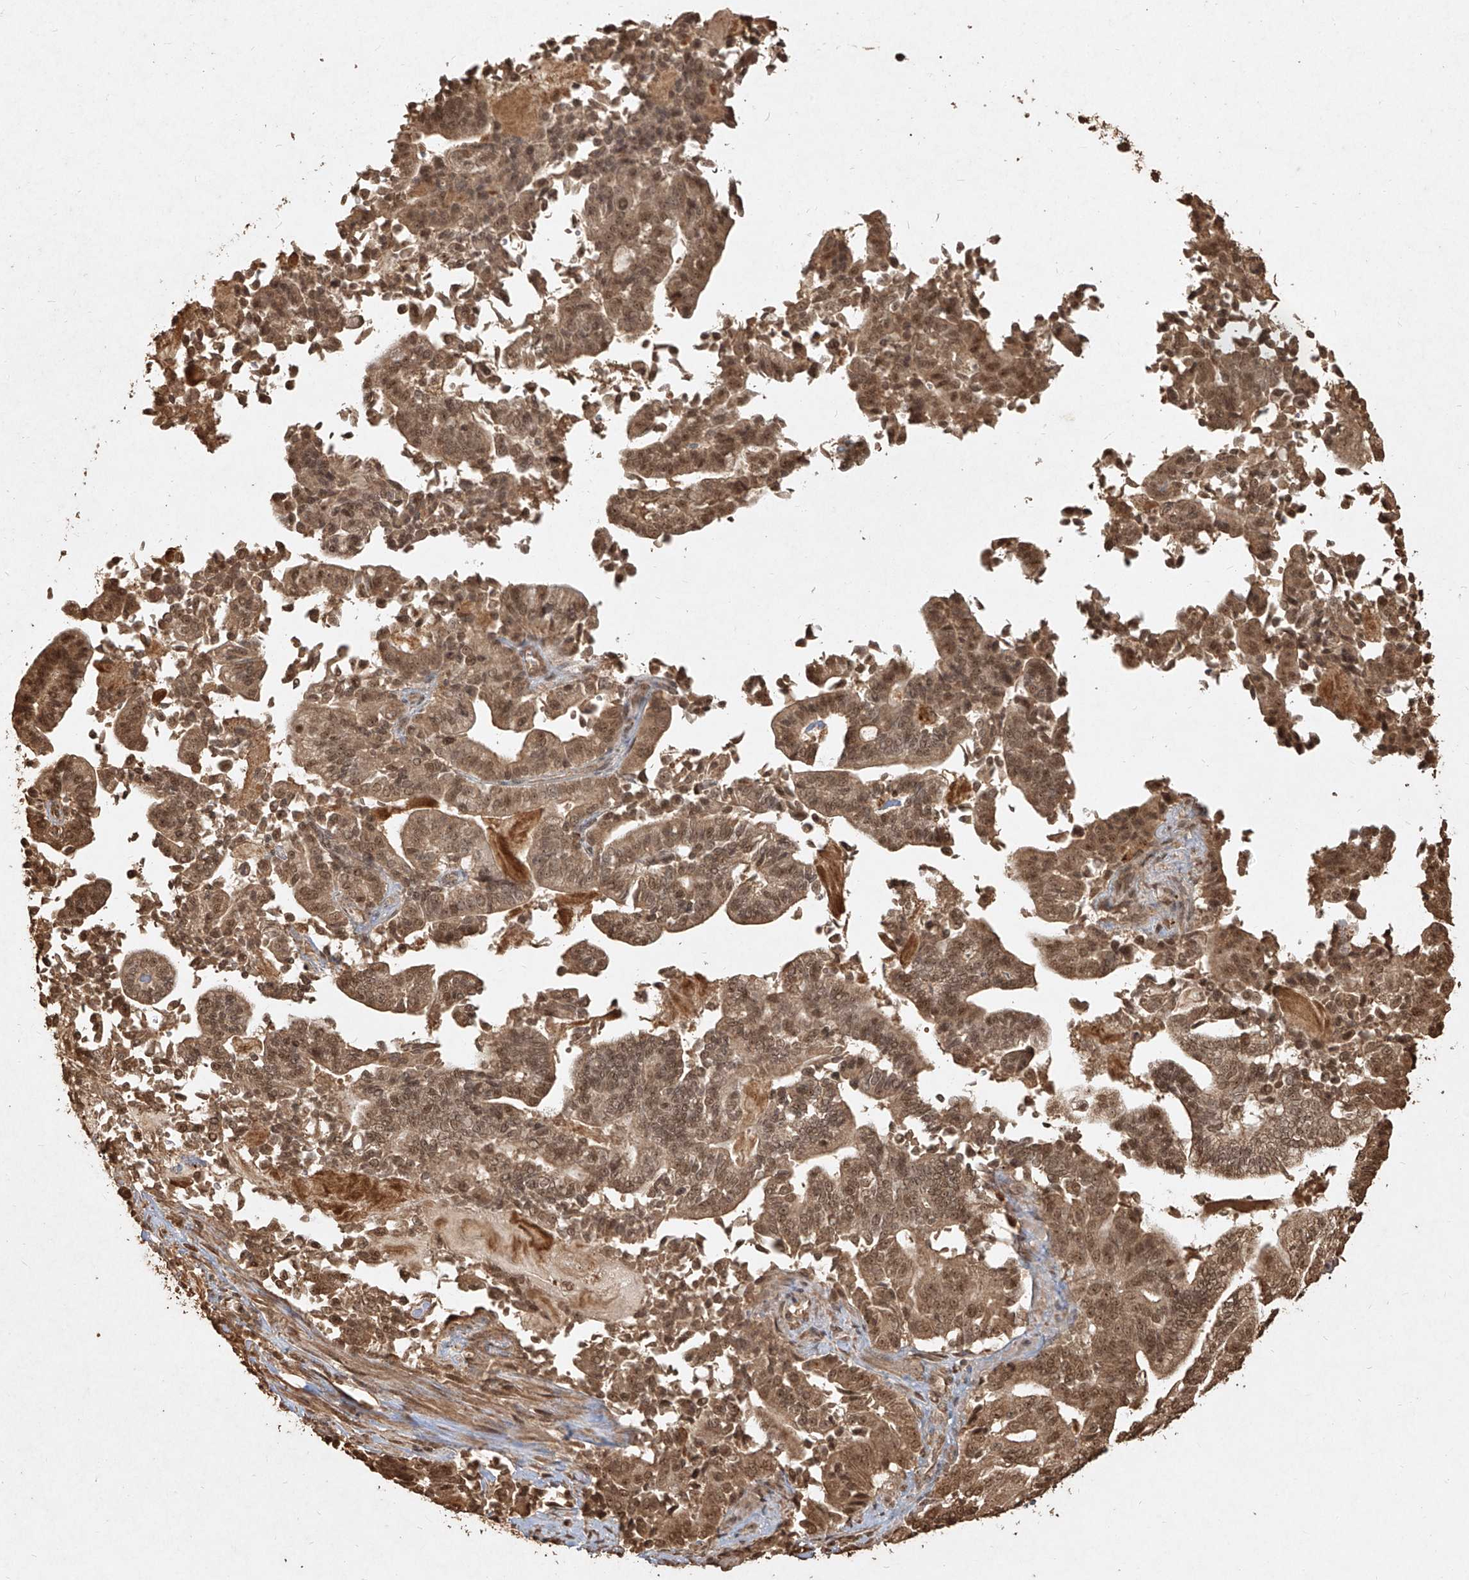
{"staining": {"intensity": "moderate", "quantity": ">75%", "location": "cytoplasmic/membranous,nuclear"}, "tissue": "pancreatic cancer", "cell_type": "Tumor cells", "image_type": "cancer", "snomed": [{"axis": "morphology", "description": "Normal tissue, NOS"}, {"axis": "morphology", "description": "Adenocarcinoma, NOS"}, {"axis": "topography", "description": "Pancreas"}], "caption": "Pancreatic adenocarcinoma tissue demonstrates moderate cytoplasmic/membranous and nuclear staining in about >75% of tumor cells Ihc stains the protein of interest in brown and the nuclei are stained blue.", "gene": "UBE2K", "patient": {"sex": "male", "age": 63}}